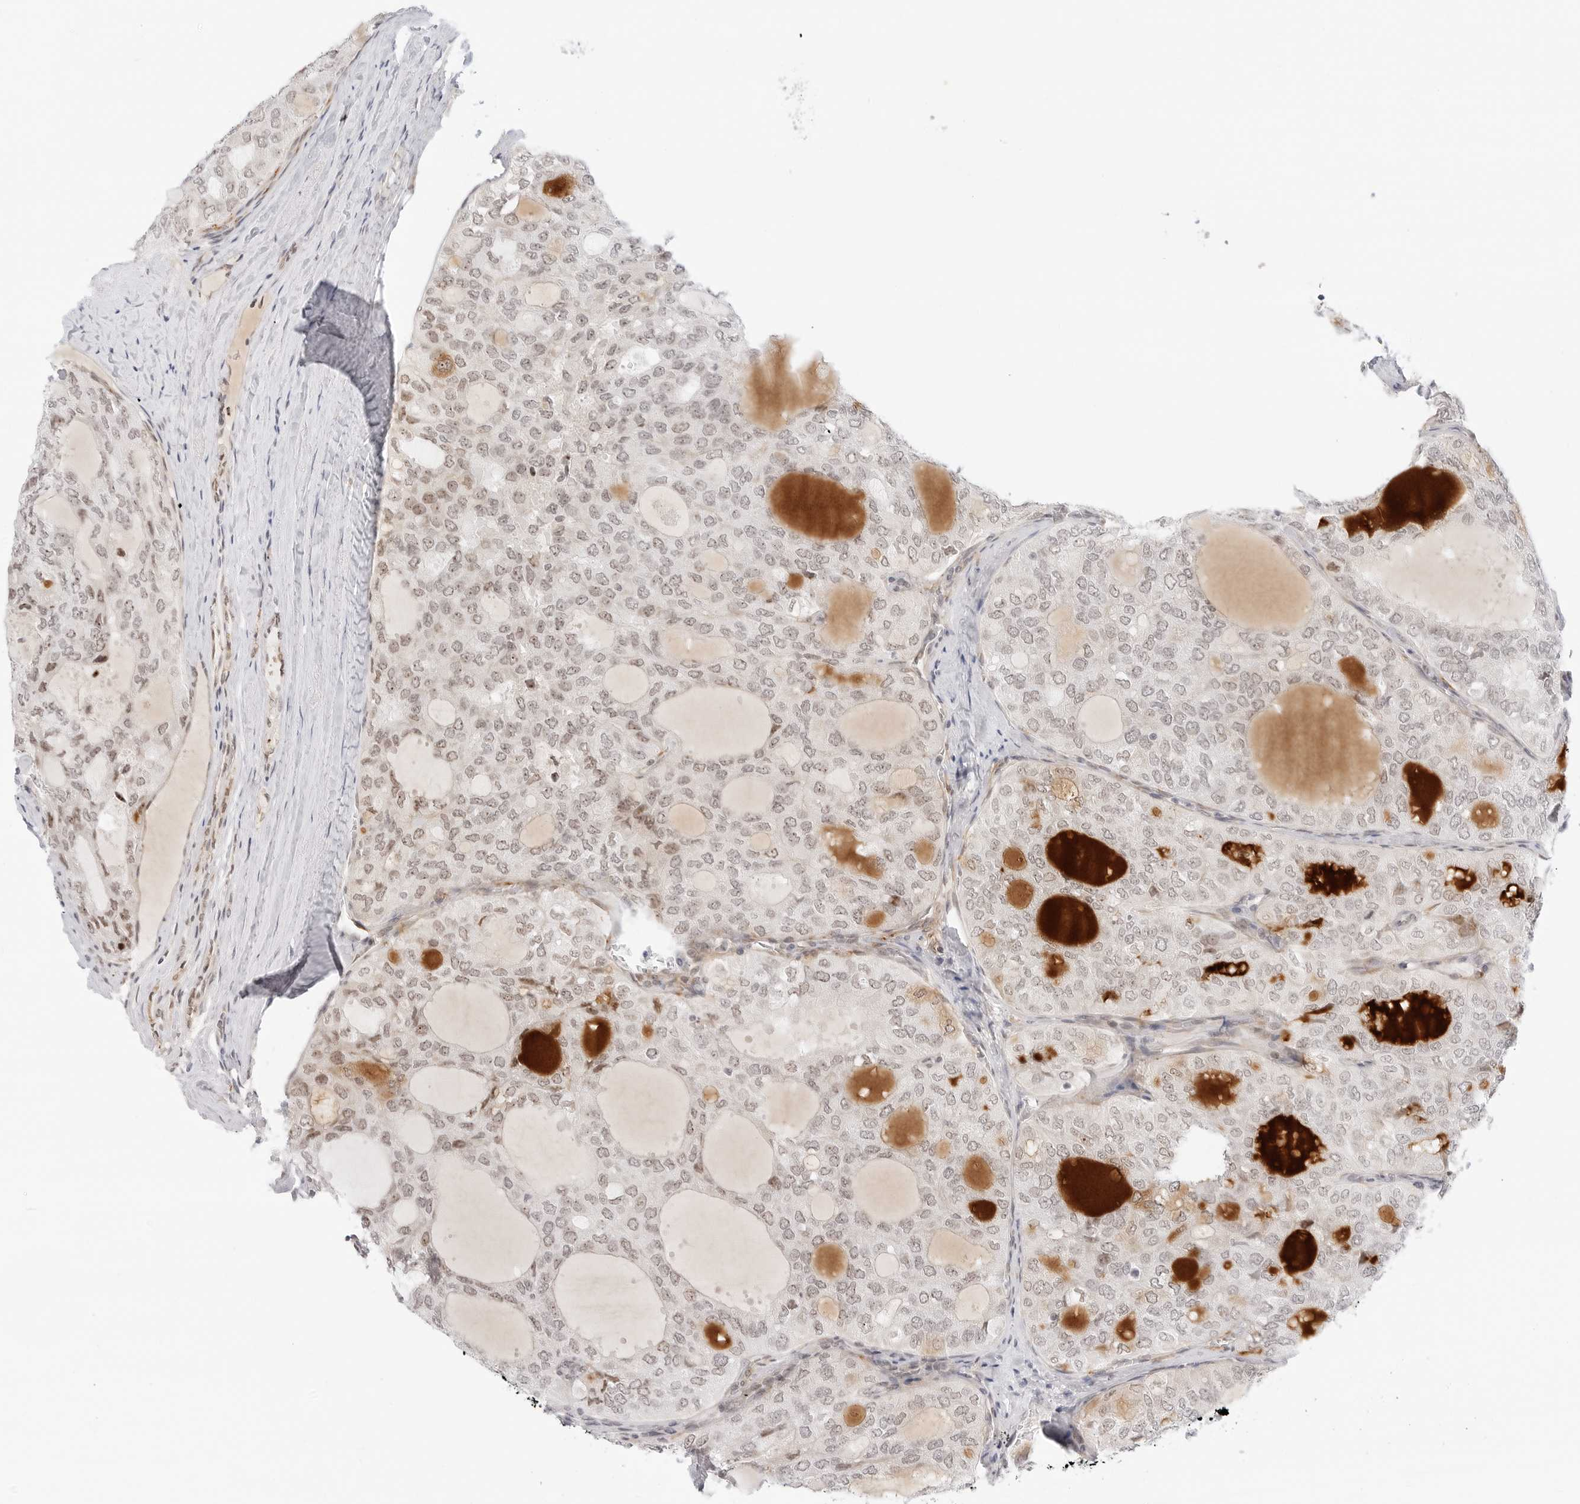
{"staining": {"intensity": "weak", "quantity": ">75%", "location": "nuclear"}, "tissue": "thyroid cancer", "cell_type": "Tumor cells", "image_type": "cancer", "snomed": [{"axis": "morphology", "description": "Follicular adenoma carcinoma, NOS"}, {"axis": "topography", "description": "Thyroid gland"}], "caption": "Protein staining of follicular adenoma carcinoma (thyroid) tissue exhibits weak nuclear staining in about >75% of tumor cells. (DAB IHC, brown staining for protein, blue staining for nuclei).", "gene": "HIPK3", "patient": {"sex": "male", "age": 75}}